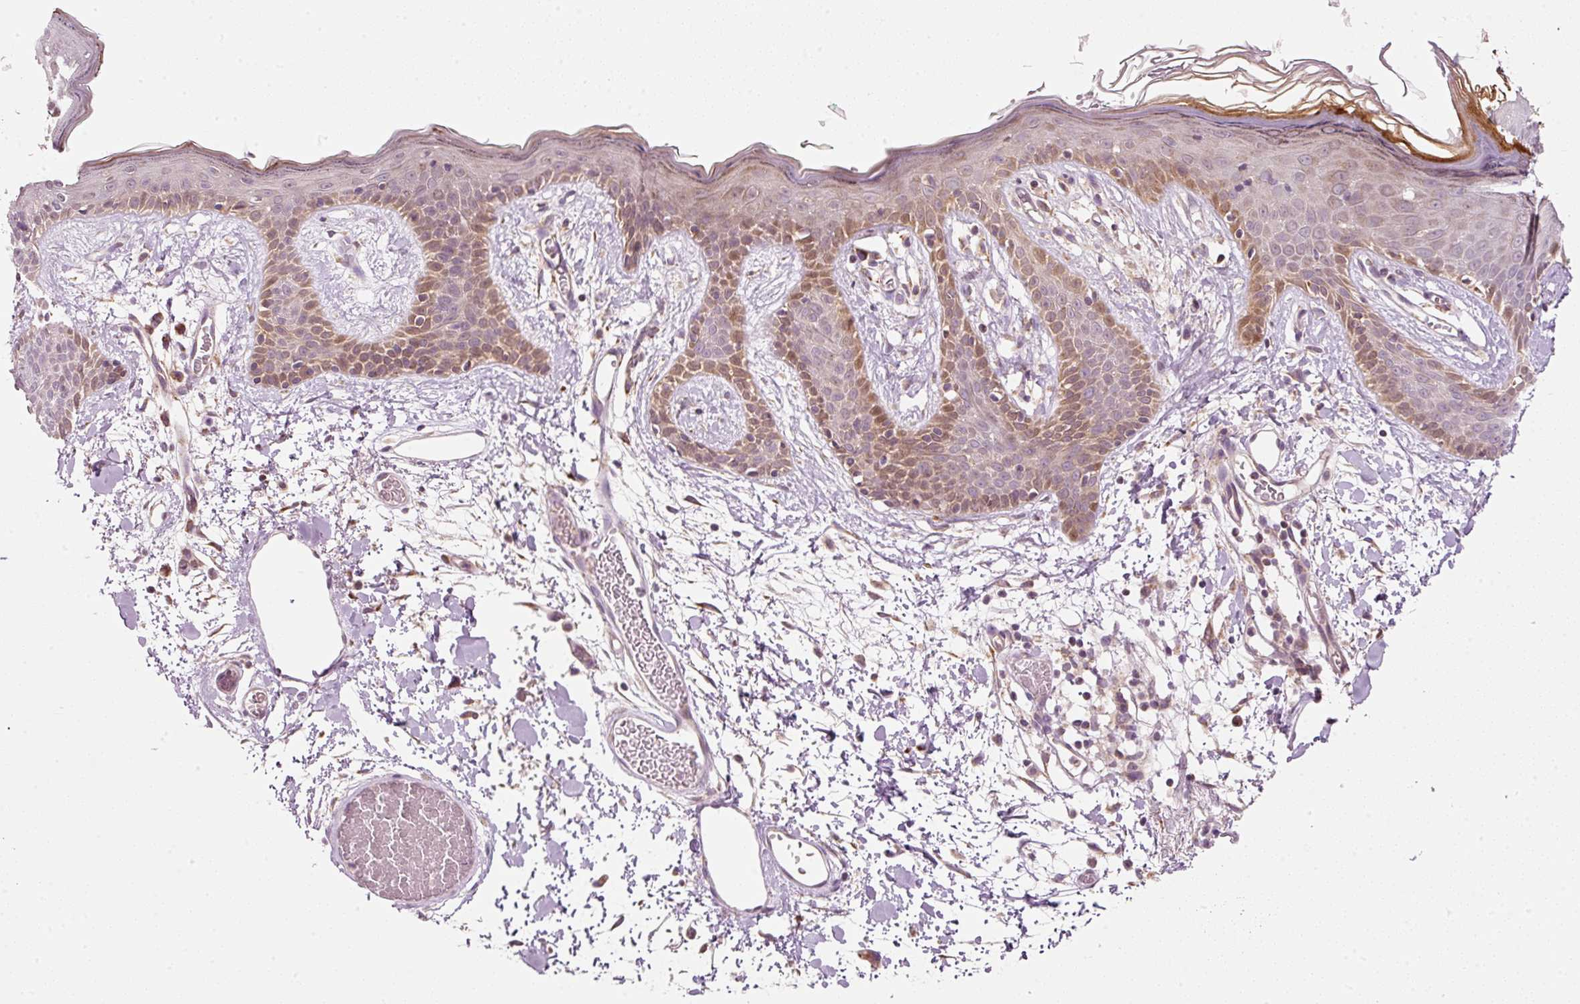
{"staining": {"intensity": "moderate", "quantity": ">75%", "location": "cytoplasmic/membranous"}, "tissue": "skin", "cell_type": "Fibroblasts", "image_type": "normal", "snomed": [{"axis": "morphology", "description": "Normal tissue, NOS"}, {"axis": "topography", "description": "Skin"}], "caption": "Immunohistochemical staining of benign human skin shows medium levels of moderate cytoplasmic/membranous expression in approximately >75% of fibroblasts.", "gene": "FAM78B", "patient": {"sex": "male", "age": 79}}